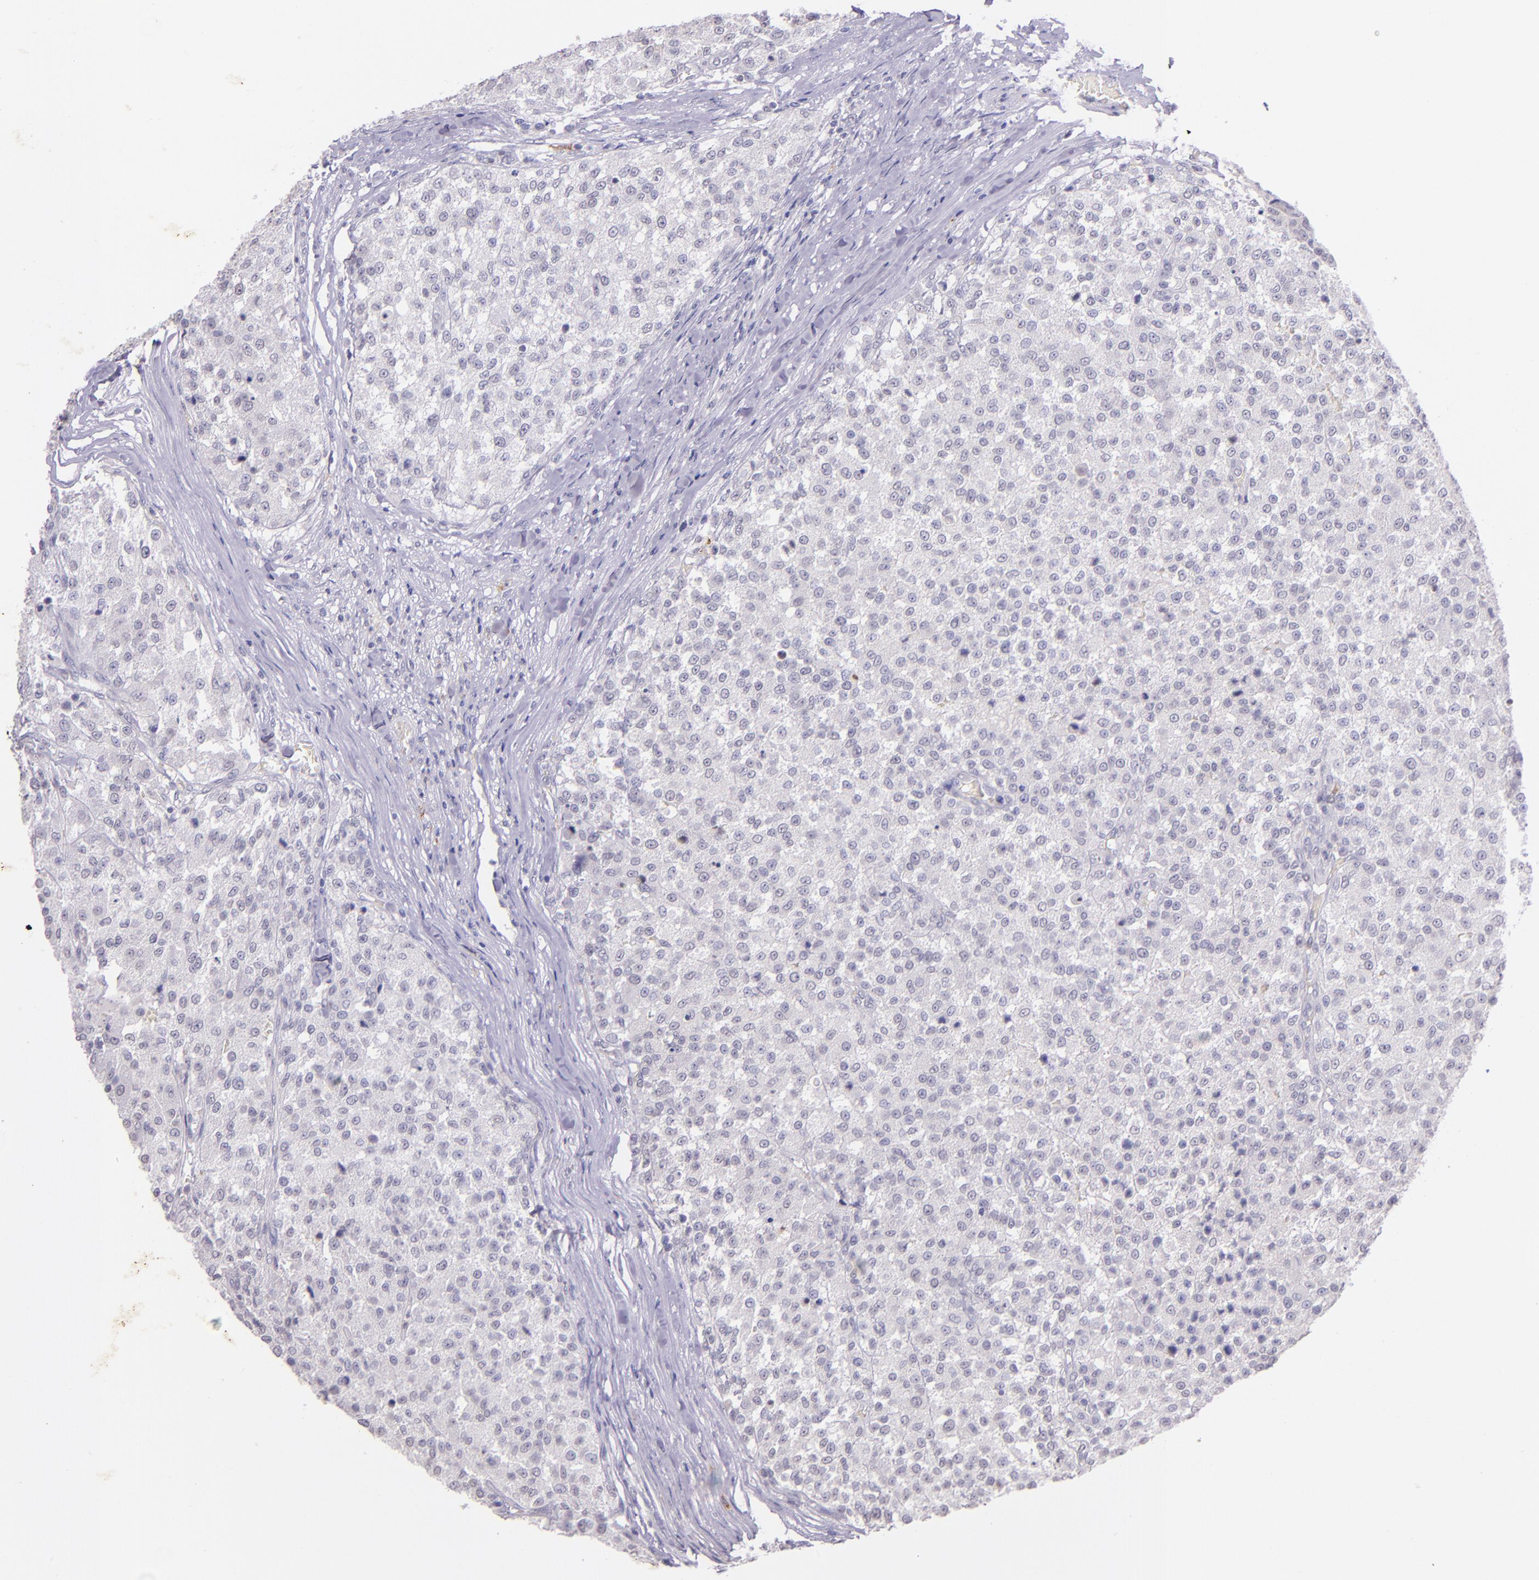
{"staining": {"intensity": "negative", "quantity": "none", "location": "none"}, "tissue": "testis cancer", "cell_type": "Tumor cells", "image_type": "cancer", "snomed": [{"axis": "morphology", "description": "Seminoma, NOS"}, {"axis": "topography", "description": "Testis"}], "caption": "IHC of testis cancer displays no staining in tumor cells.", "gene": "RTN1", "patient": {"sex": "male", "age": 59}}